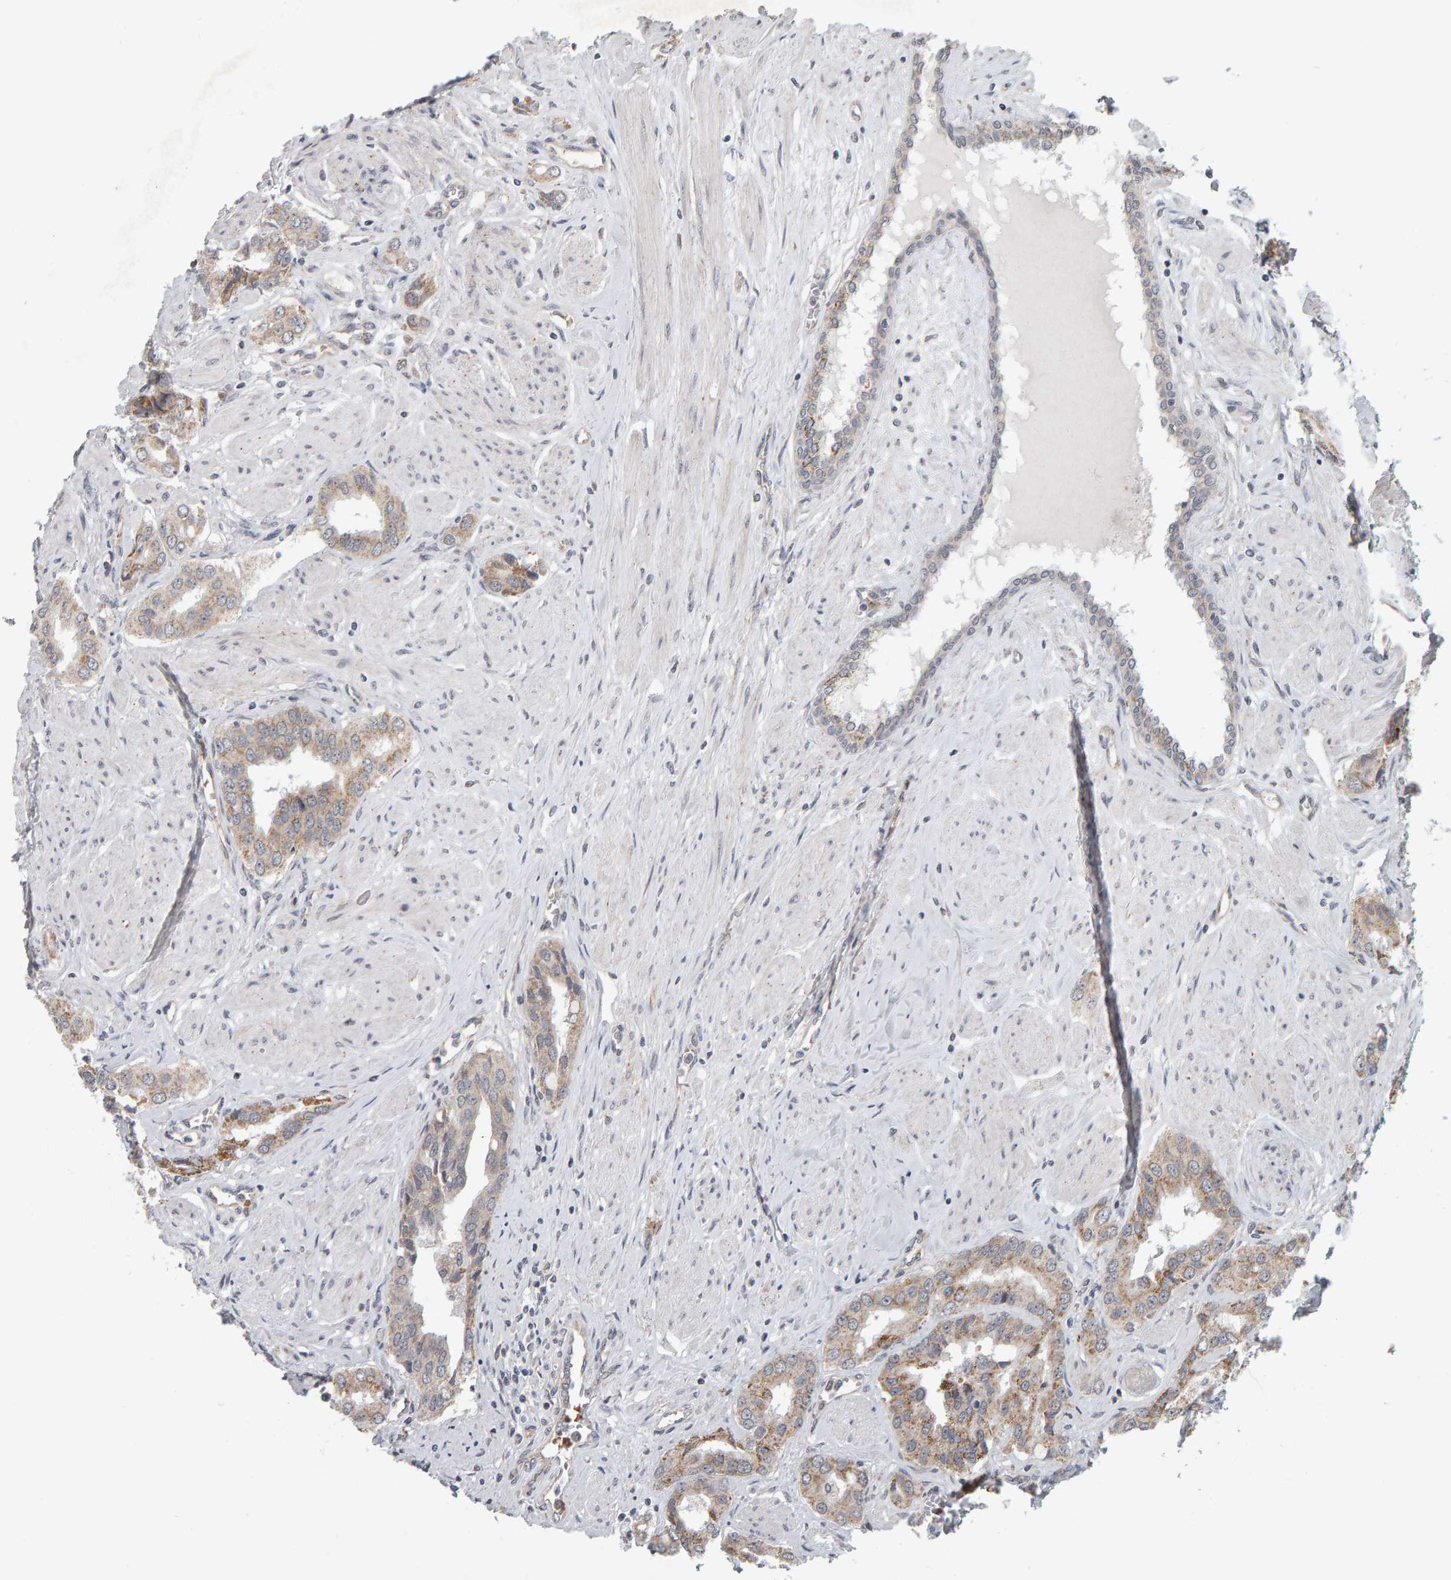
{"staining": {"intensity": "moderate", "quantity": ">75%", "location": "cytoplasmic/membranous"}, "tissue": "prostate cancer", "cell_type": "Tumor cells", "image_type": "cancer", "snomed": [{"axis": "morphology", "description": "Adenocarcinoma, High grade"}, {"axis": "topography", "description": "Prostate"}], "caption": "Human adenocarcinoma (high-grade) (prostate) stained with a brown dye shows moderate cytoplasmic/membranous positive expression in approximately >75% of tumor cells.", "gene": "DAP3", "patient": {"sex": "male", "age": 52}}